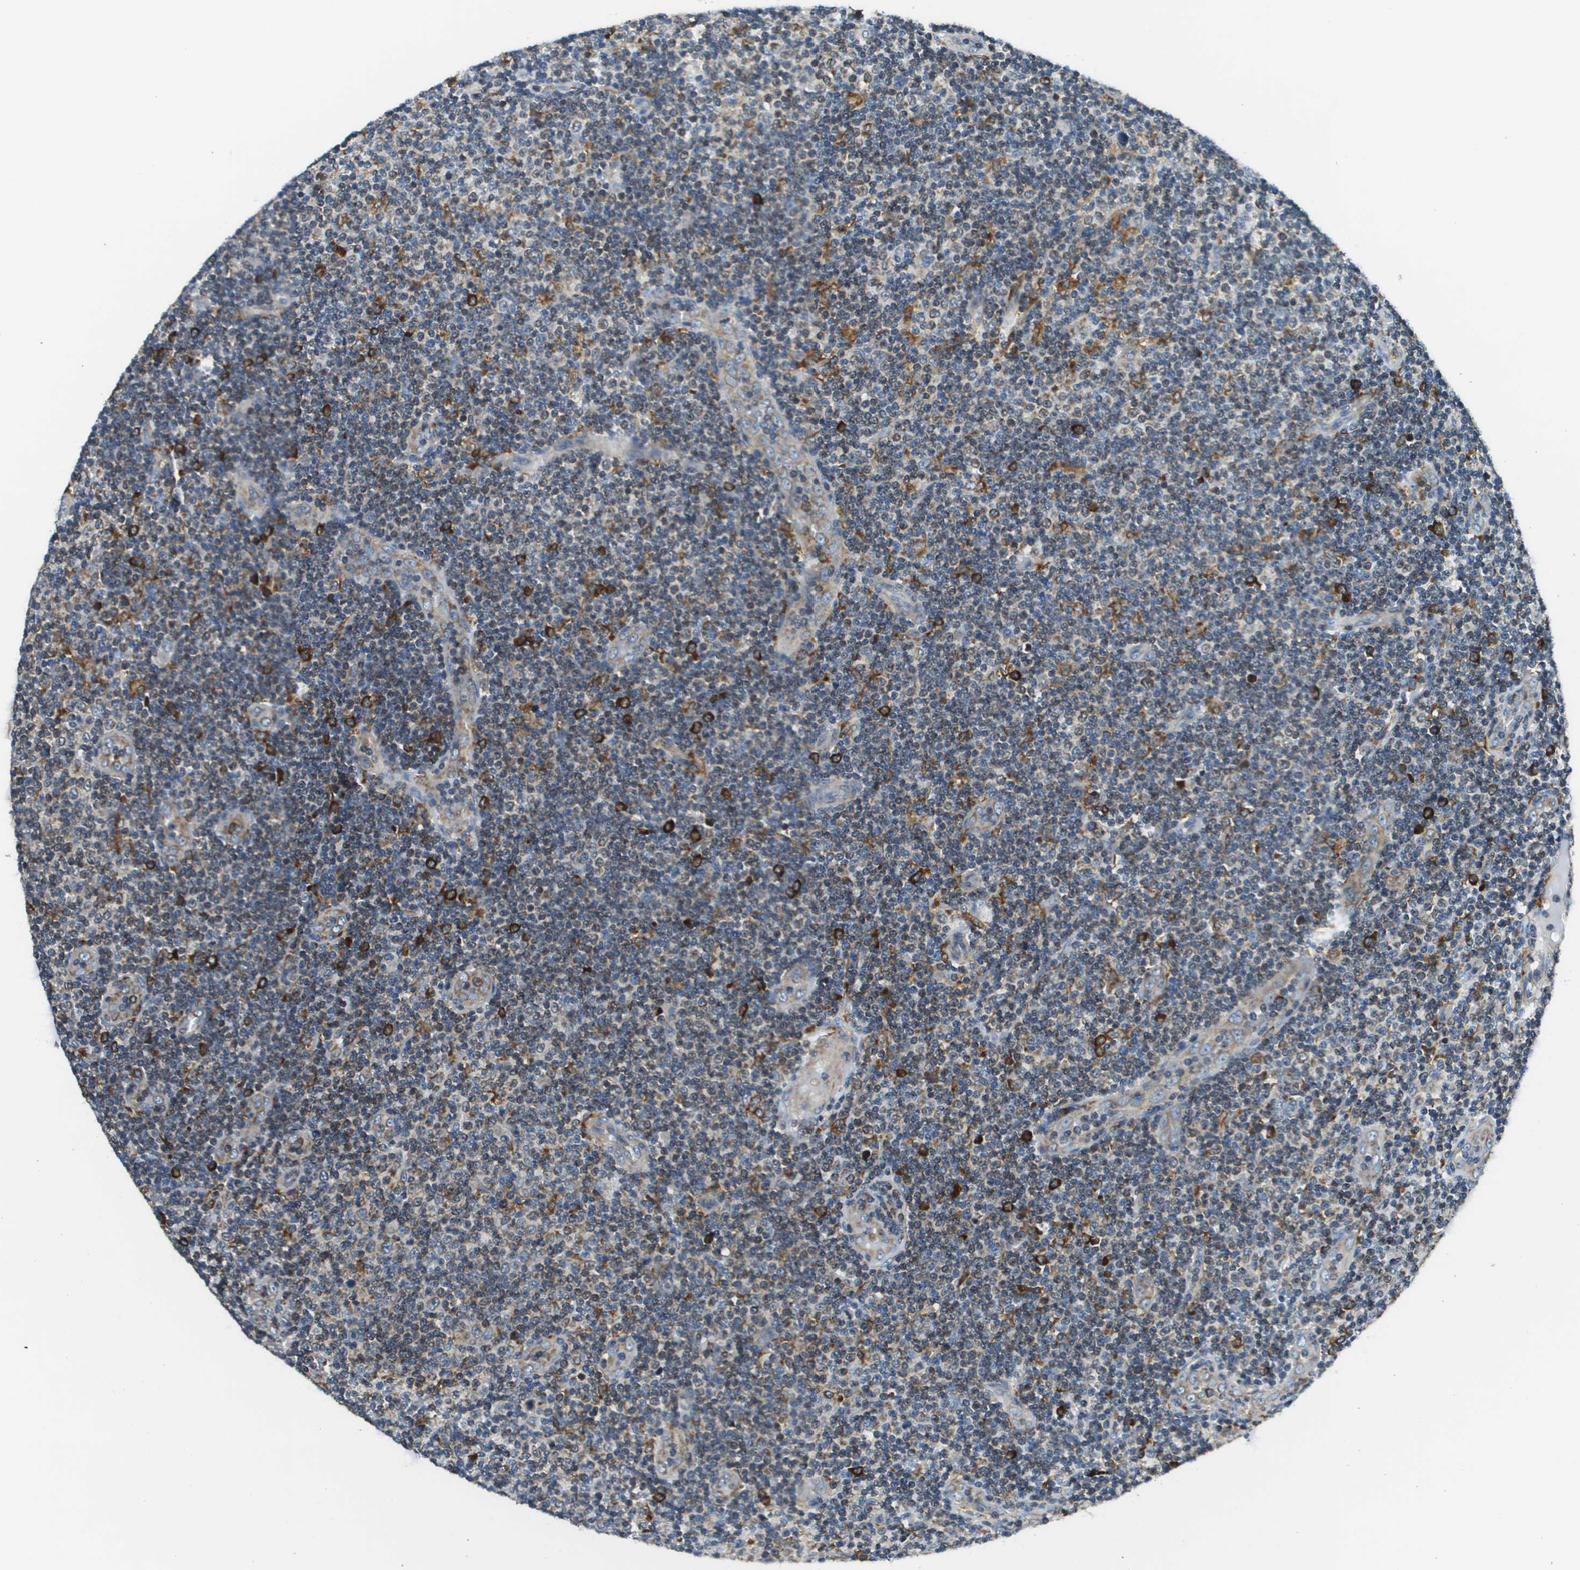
{"staining": {"intensity": "moderate", "quantity": "<25%", "location": "cytoplasmic/membranous"}, "tissue": "lymphoma", "cell_type": "Tumor cells", "image_type": "cancer", "snomed": [{"axis": "morphology", "description": "Malignant lymphoma, non-Hodgkin's type, Low grade"}, {"axis": "topography", "description": "Lymph node"}], "caption": "An image showing moderate cytoplasmic/membranous positivity in about <25% of tumor cells in lymphoma, as visualized by brown immunohistochemical staining.", "gene": "CNPY3", "patient": {"sex": "male", "age": 83}}